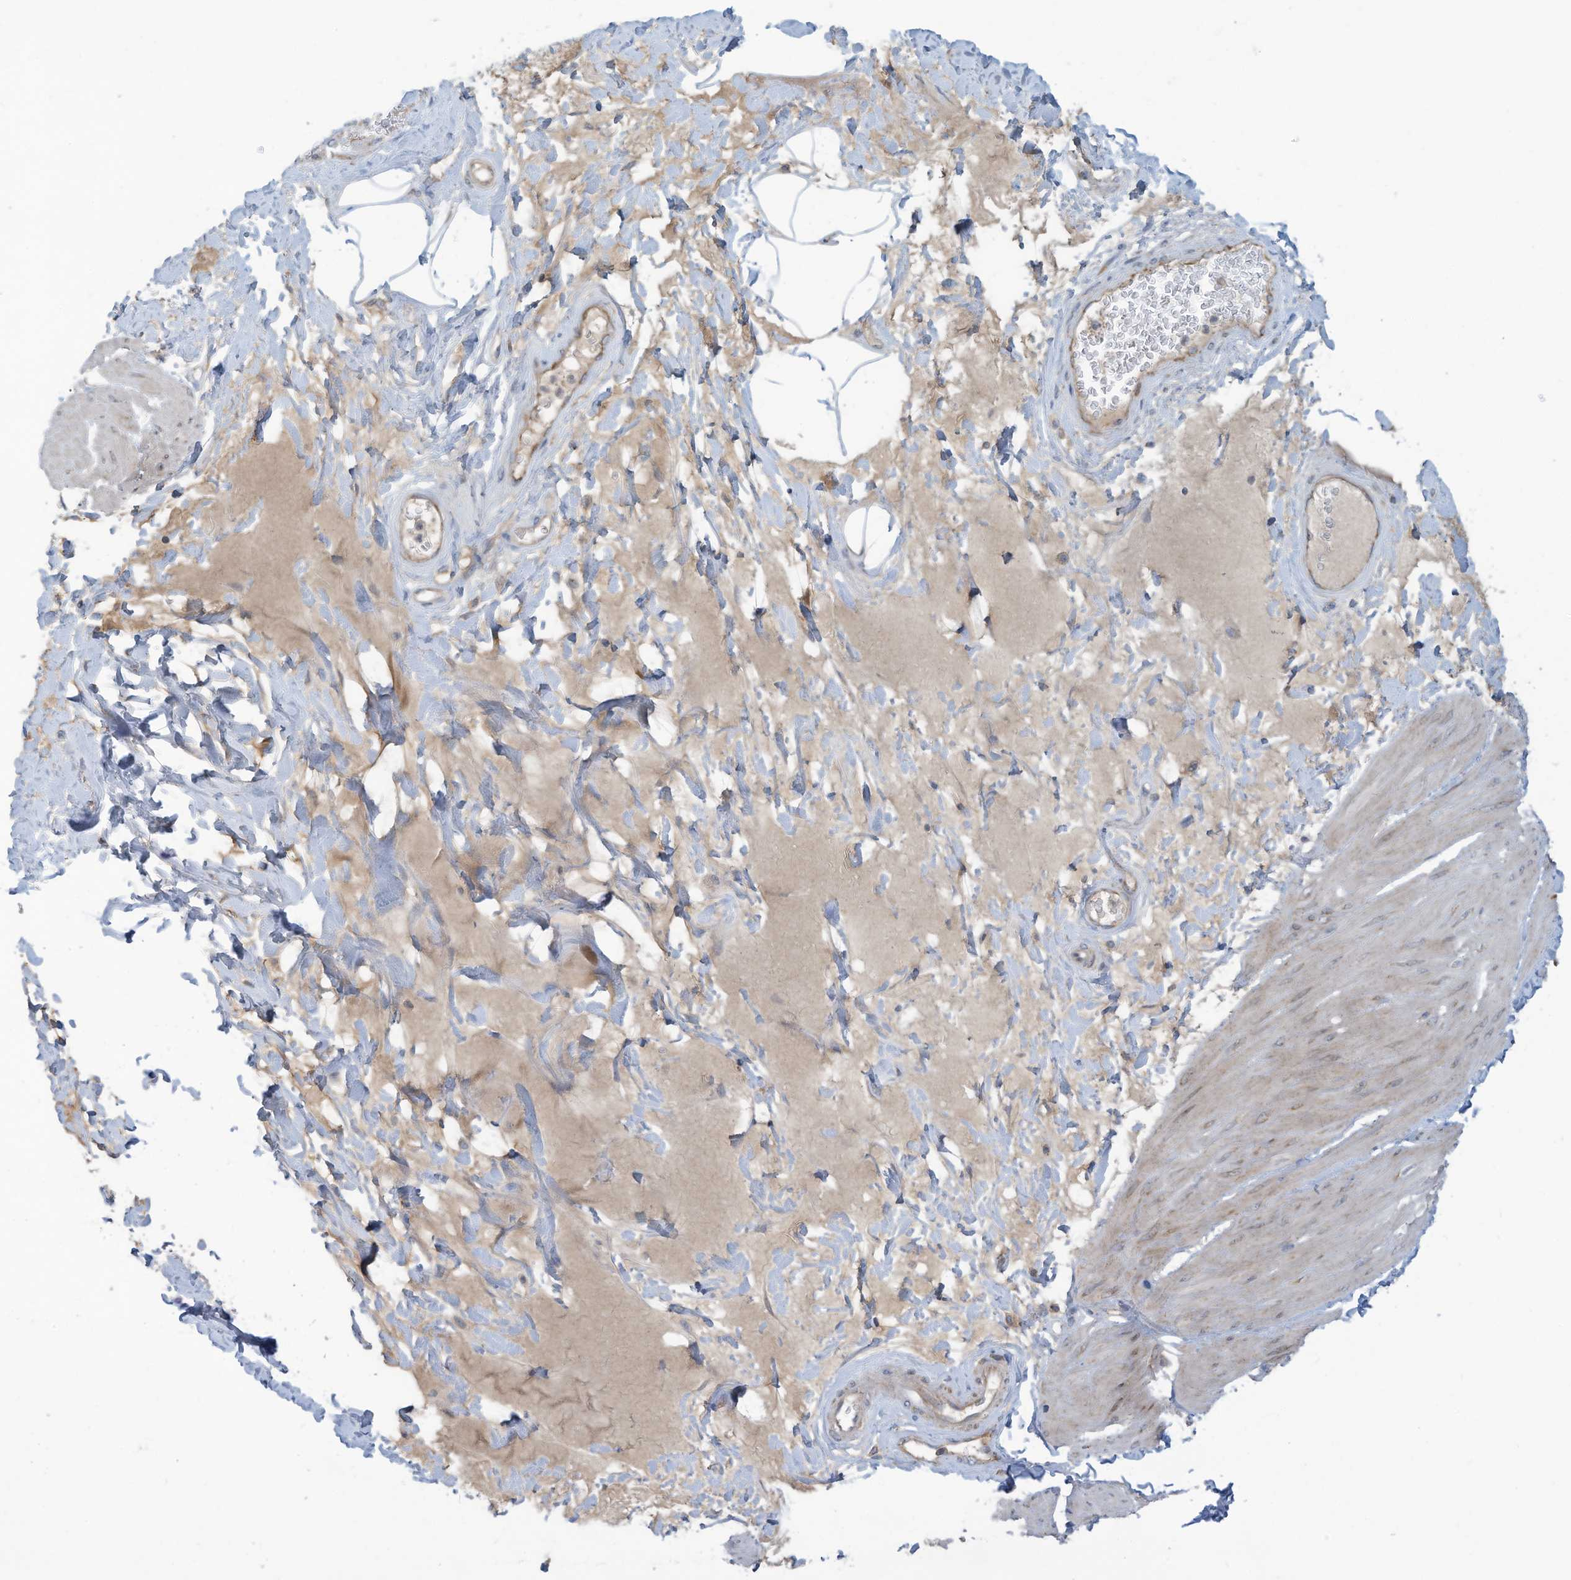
{"staining": {"intensity": "weak", "quantity": "<25%", "location": "cytoplasmic/membranous"}, "tissue": "smooth muscle", "cell_type": "Smooth muscle cells", "image_type": "normal", "snomed": [{"axis": "morphology", "description": "Urothelial carcinoma, High grade"}, {"axis": "topography", "description": "Urinary bladder"}], "caption": "Human smooth muscle stained for a protein using immunohistochemistry displays no positivity in smooth muscle cells.", "gene": "SCGB1D2", "patient": {"sex": "male", "age": 46}}